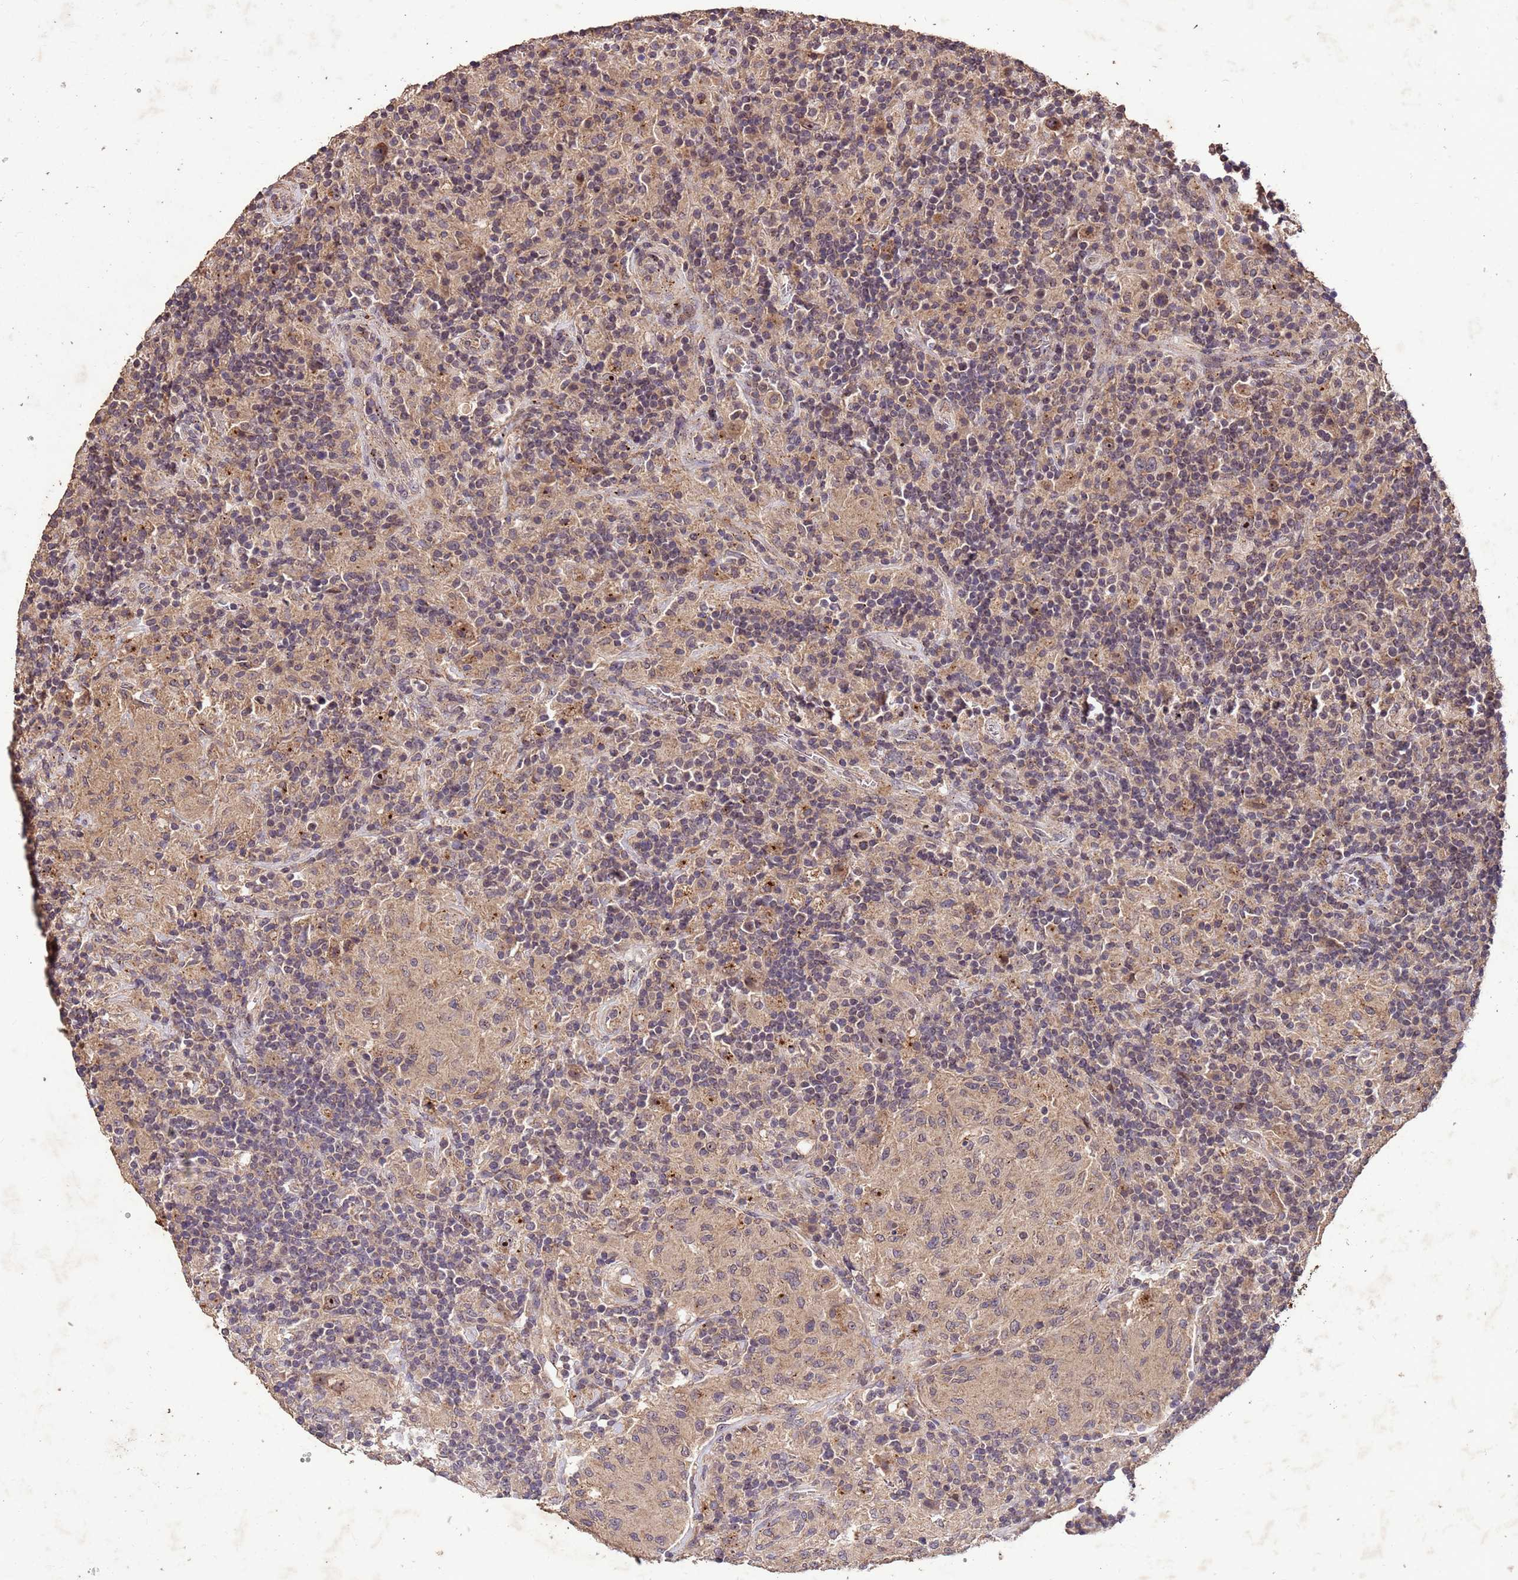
{"staining": {"intensity": "weak", "quantity": ">75%", "location": "cytoplasmic/membranous,nuclear"}, "tissue": "lymphoma", "cell_type": "Tumor cells", "image_type": "cancer", "snomed": [{"axis": "morphology", "description": "Hodgkin's disease, NOS"}, {"axis": "topography", "description": "Lymph node"}], "caption": "Lymphoma was stained to show a protein in brown. There is low levels of weak cytoplasmic/membranous and nuclear staining in approximately >75% of tumor cells.", "gene": "TOR4A", "patient": {"sex": "male", "age": 70}}